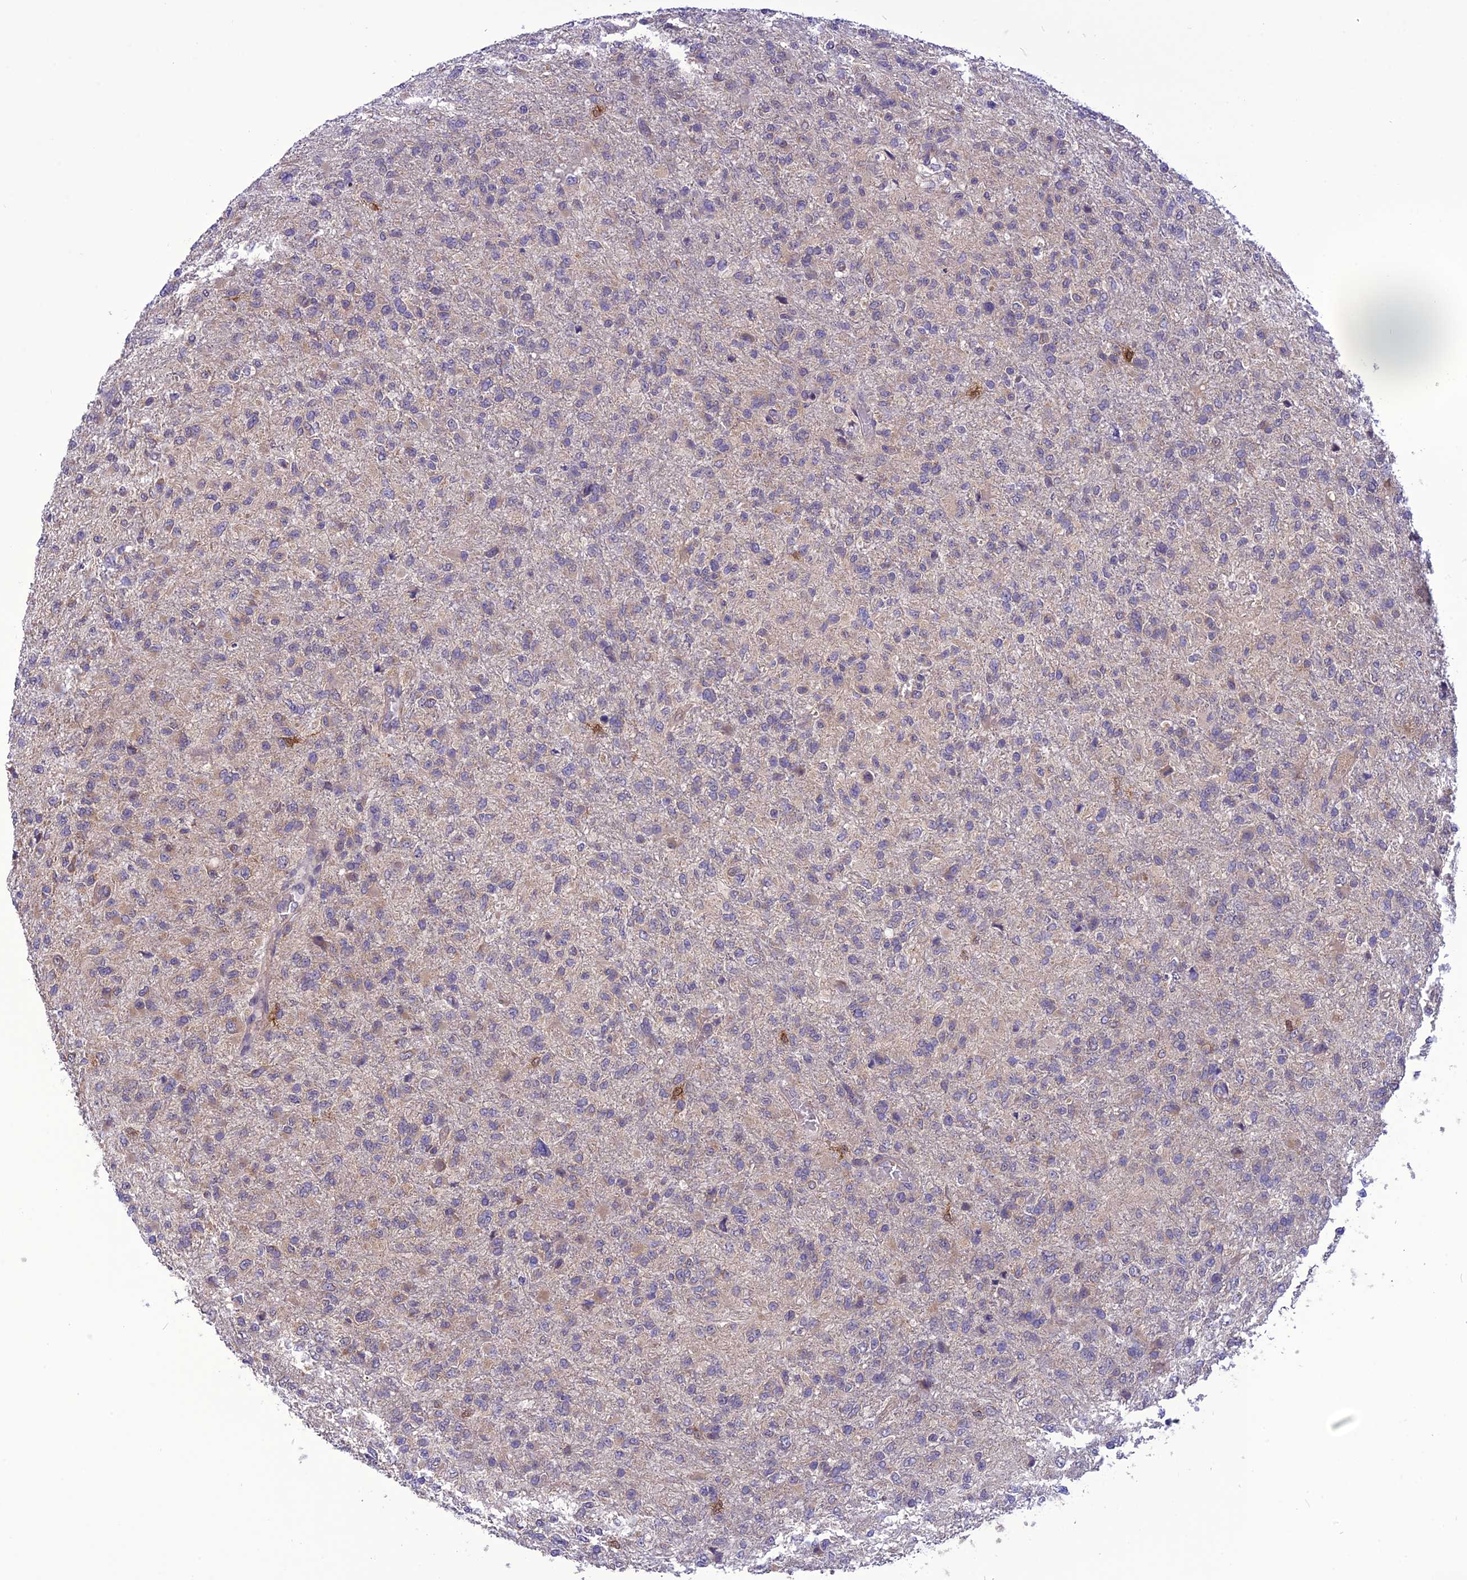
{"staining": {"intensity": "weak", "quantity": "<25%", "location": "cytoplasmic/membranous"}, "tissue": "glioma", "cell_type": "Tumor cells", "image_type": "cancer", "snomed": [{"axis": "morphology", "description": "Glioma, malignant, High grade"}, {"axis": "topography", "description": "Brain"}], "caption": "An IHC micrograph of malignant glioma (high-grade) is shown. There is no staining in tumor cells of malignant glioma (high-grade). (DAB immunohistochemistry, high magnification).", "gene": "PSMF1", "patient": {"sex": "female", "age": 74}}